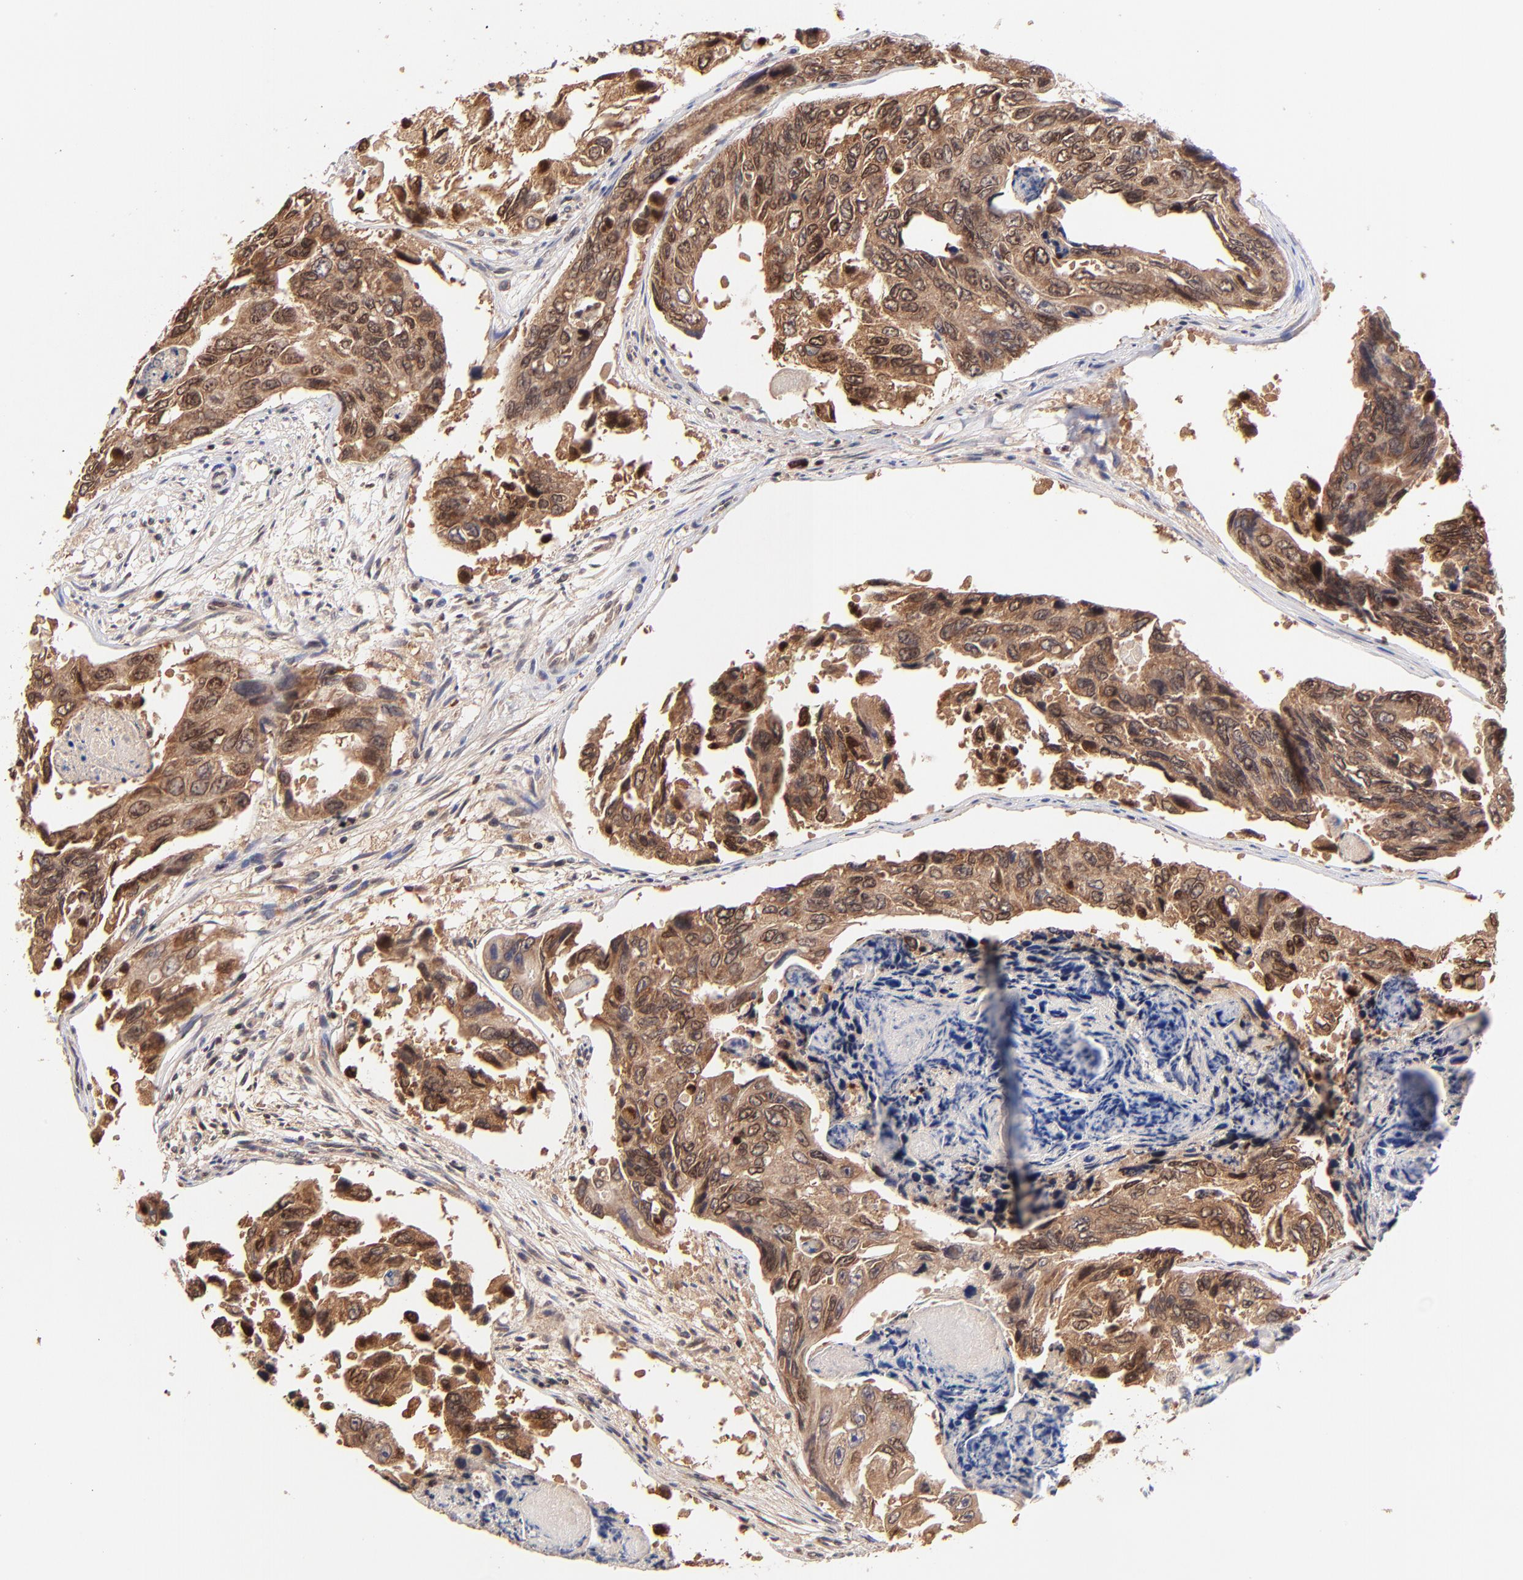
{"staining": {"intensity": "strong", "quantity": ">75%", "location": "cytoplasmic/membranous,nuclear"}, "tissue": "colorectal cancer", "cell_type": "Tumor cells", "image_type": "cancer", "snomed": [{"axis": "morphology", "description": "Adenocarcinoma, NOS"}, {"axis": "topography", "description": "Colon"}], "caption": "A brown stain highlights strong cytoplasmic/membranous and nuclear staining of a protein in human colorectal cancer (adenocarcinoma) tumor cells. (DAB (3,3'-diaminobenzidine) = brown stain, brightfield microscopy at high magnification).", "gene": "WDR25", "patient": {"sex": "female", "age": 86}}